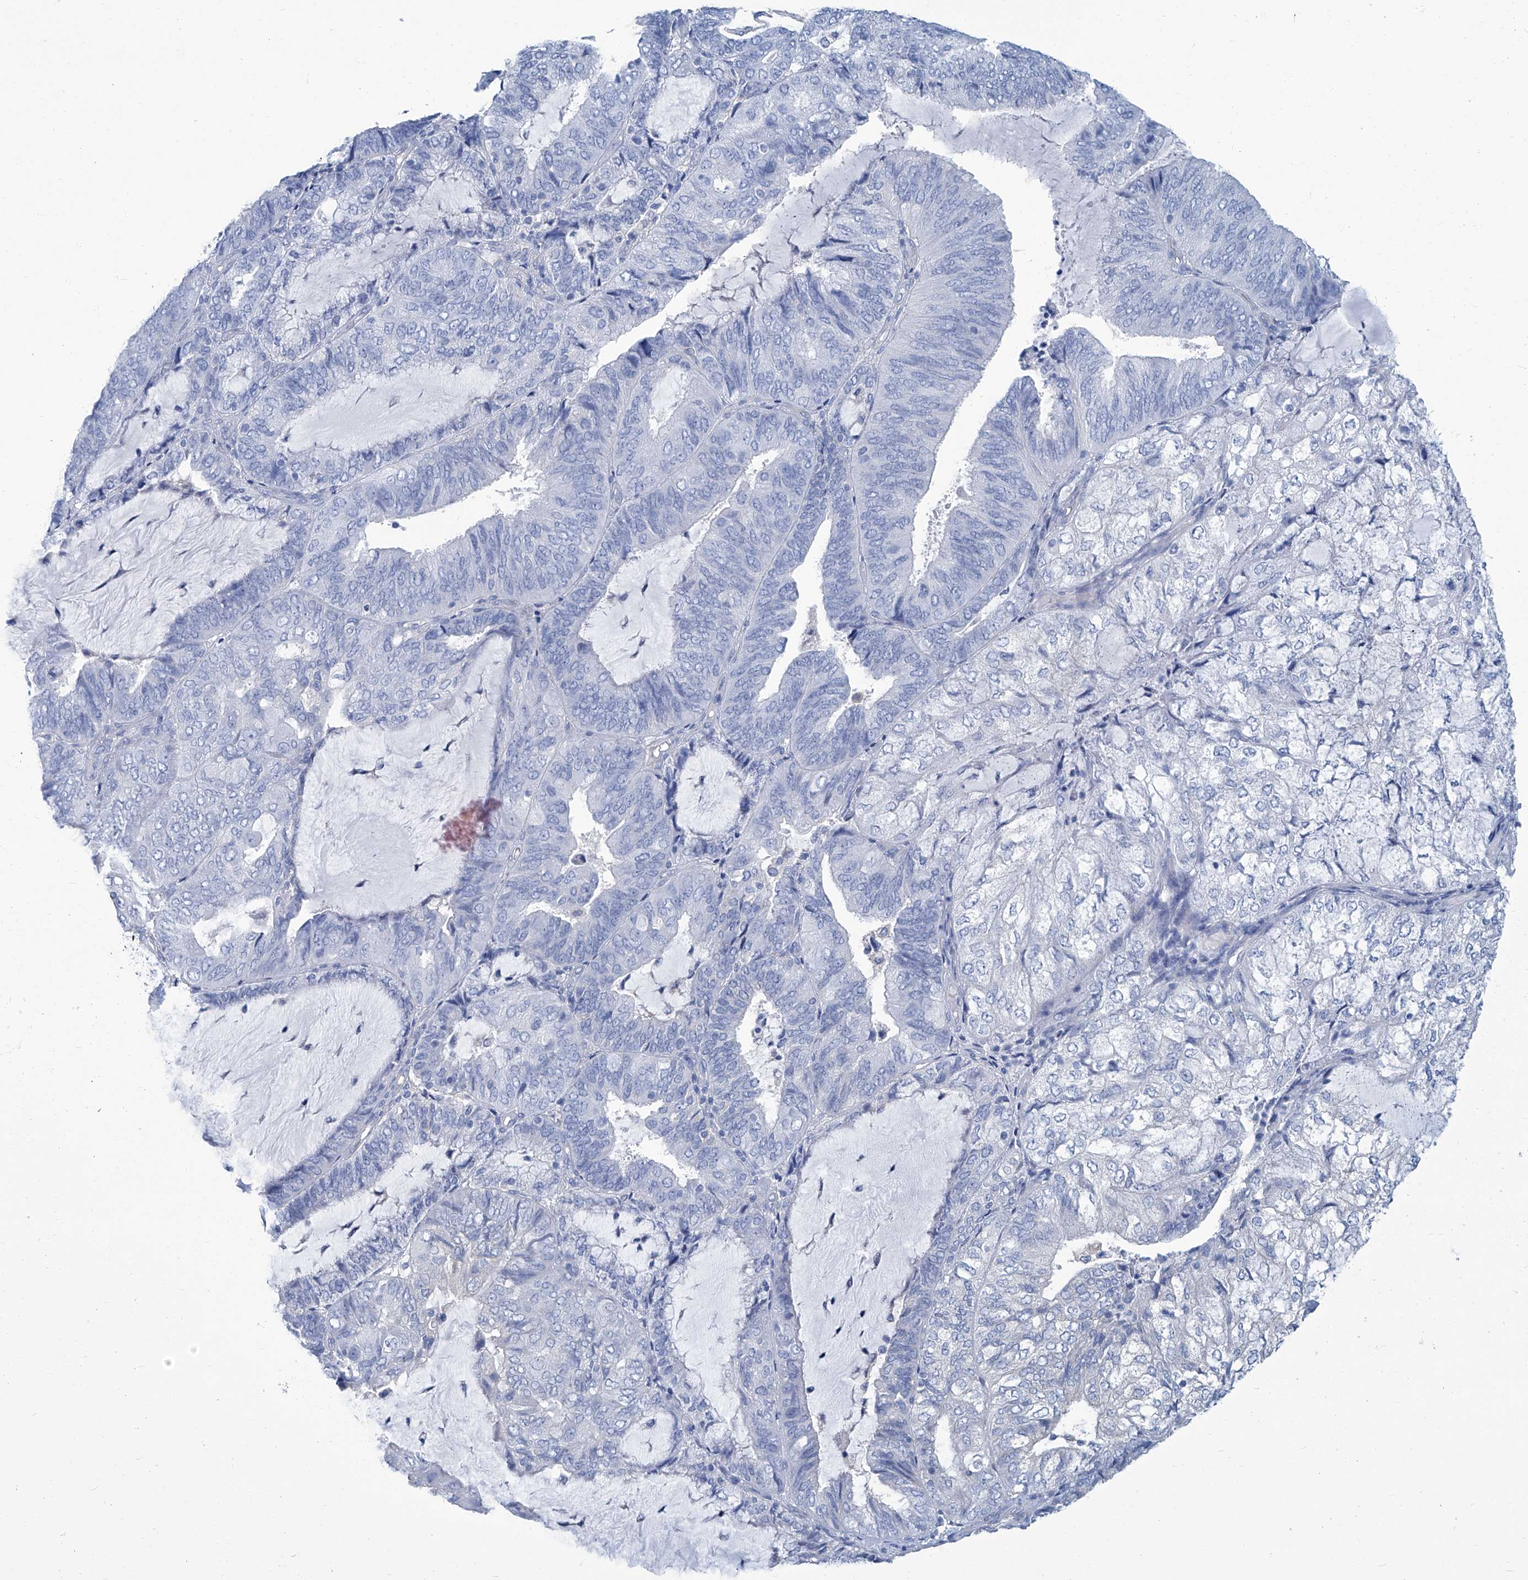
{"staining": {"intensity": "negative", "quantity": "none", "location": "none"}, "tissue": "endometrial cancer", "cell_type": "Tumor cells", "image_type": "cancer", "snomed": [{"axis": "morphology", "description": "Adenocarcinoma, NOS"}, {"axis": "topography", "description": "Endometrium"}], "caption": "There is no significant staining in tumor cells of endometrial cancer.", "gene": "PFKL", "patient": {"sex": "female", "age": 81}}